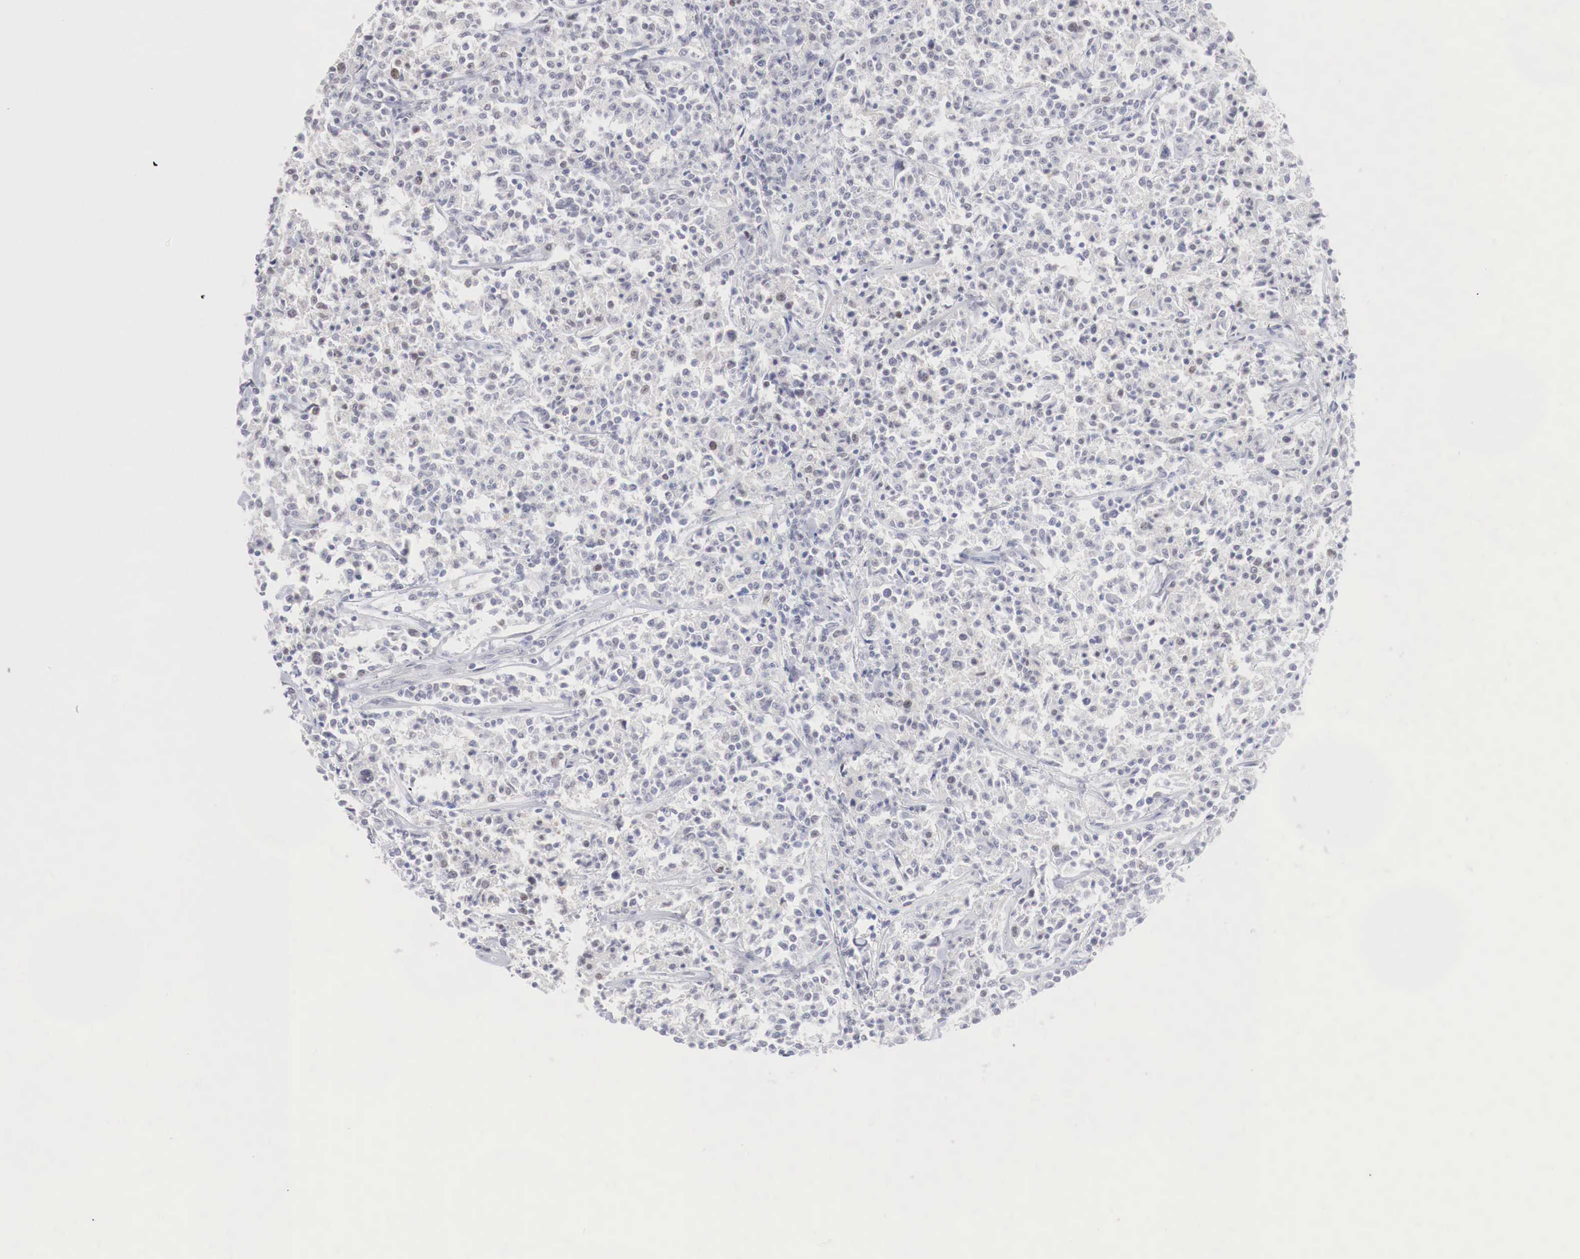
{"staining": {"intensity": "weak", "quantity": "<25%", "location": "nuclear"}, "tissue": "lymphoma", "cell_type": "Tumor cells", "image_type": "cancer", "snomed": [{"axis": "morphology", "description": "Malignant lymphoma, non-Hodgkin's type, Low grade"}, {"axis": "topography", "description": "Small intestine"}], "caption": "DAB immunohistochemical staining of low-grade malignant lymphoma, non-Hodgkin's type displays no significant expression in tumor cells.", "gene": "FOXP2", "patient": {"sex": "female", "age": 59}}